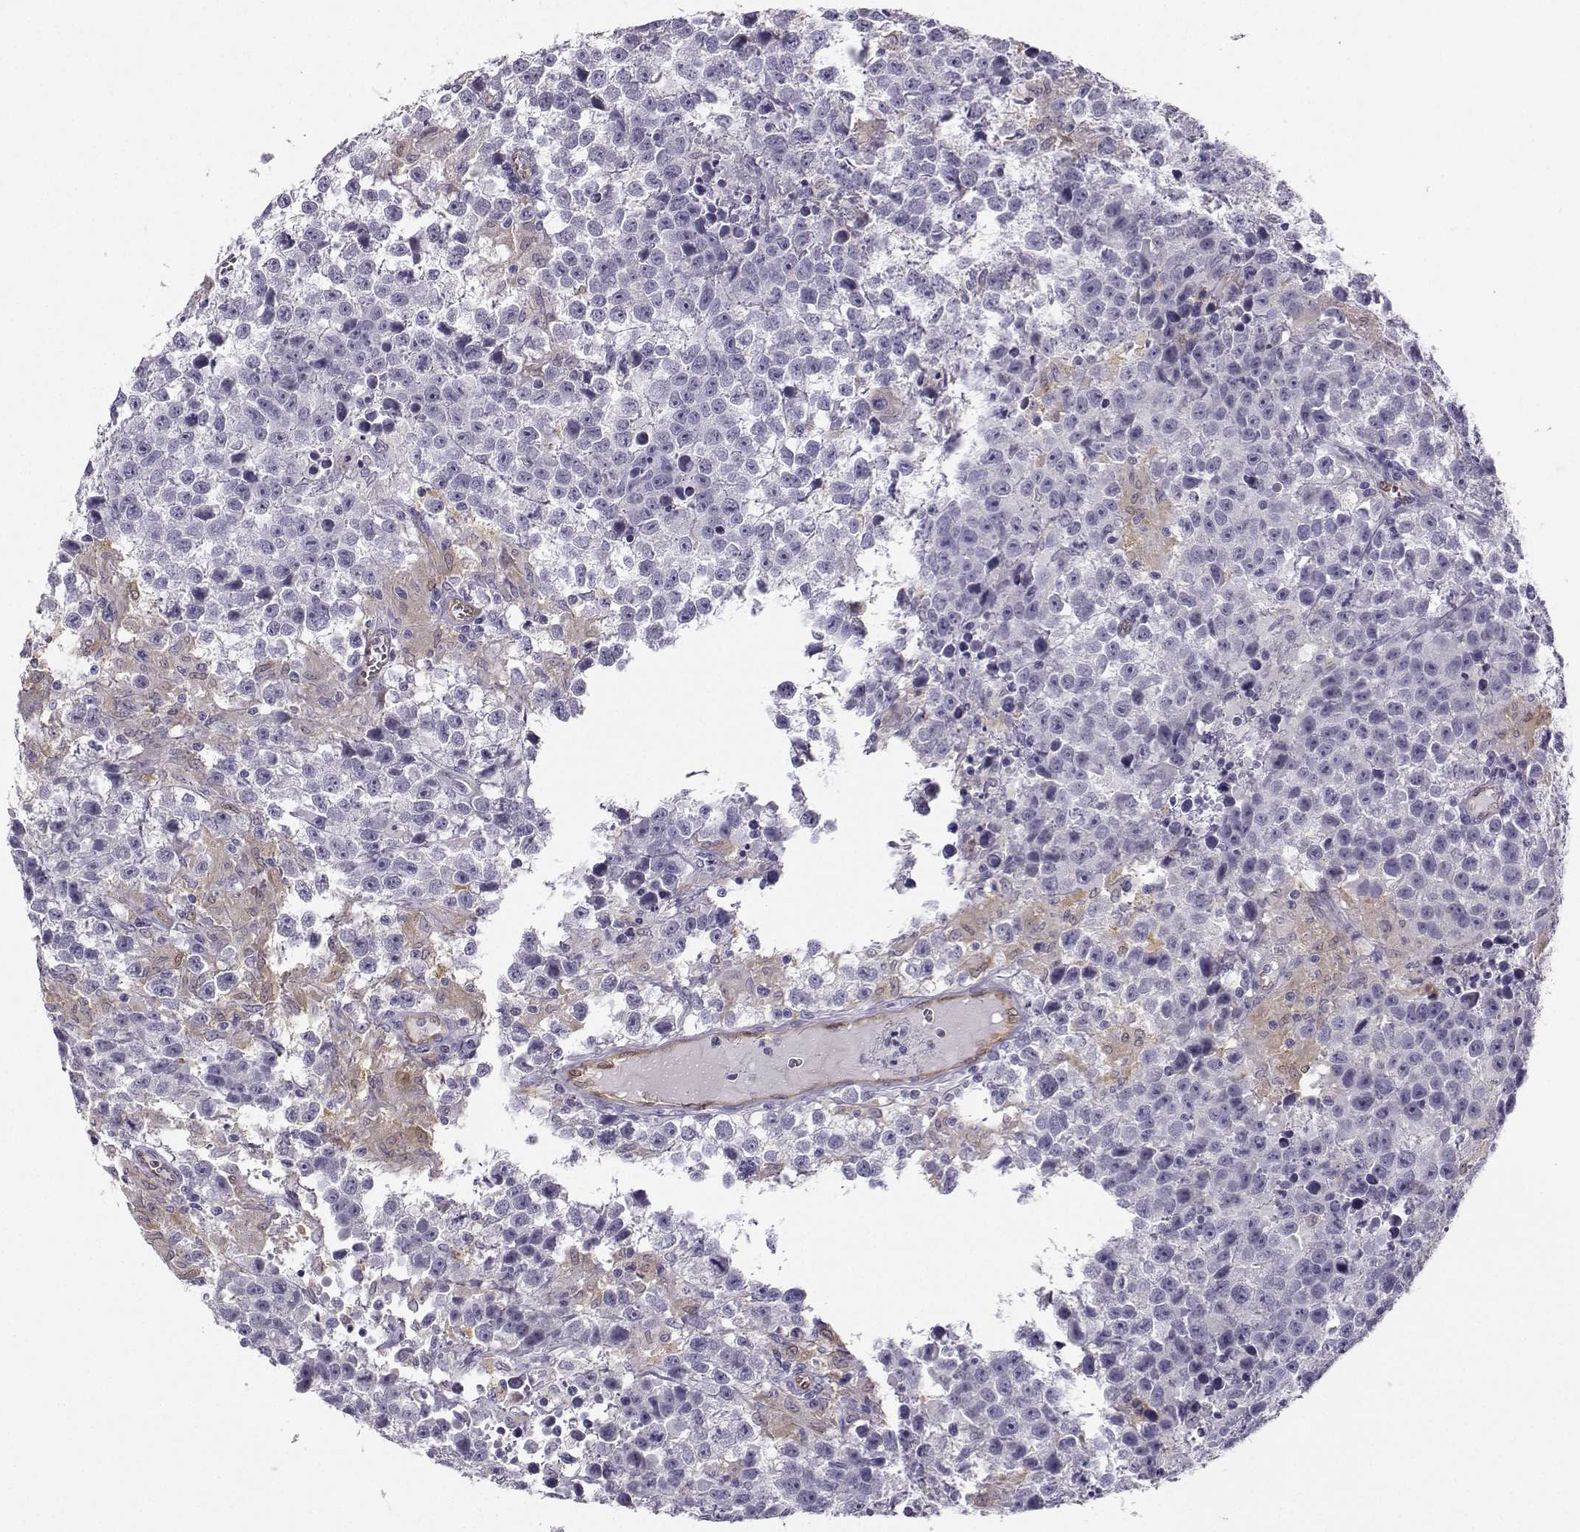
{"staining": {"intensity": "negative", "quantity": "none", "location": "none"}, "tissue": "testis cancer", "cell_type": "Tumor cells", "image_type": "cancer", "snomed": [{"axis": "morphology", "description": "Seminoma, NOS"}, {"axis": "topography", "description": "Testis"}], "caption": "Histopathology image shows no protein staining in tumor cells of testis seminoma tissue. (DAB immunohistochemistry (IHC) visualized using brightfield microscopy, high magnification).", "gene": "NQO1", "patient": {"sex": "male", "age": 43}}